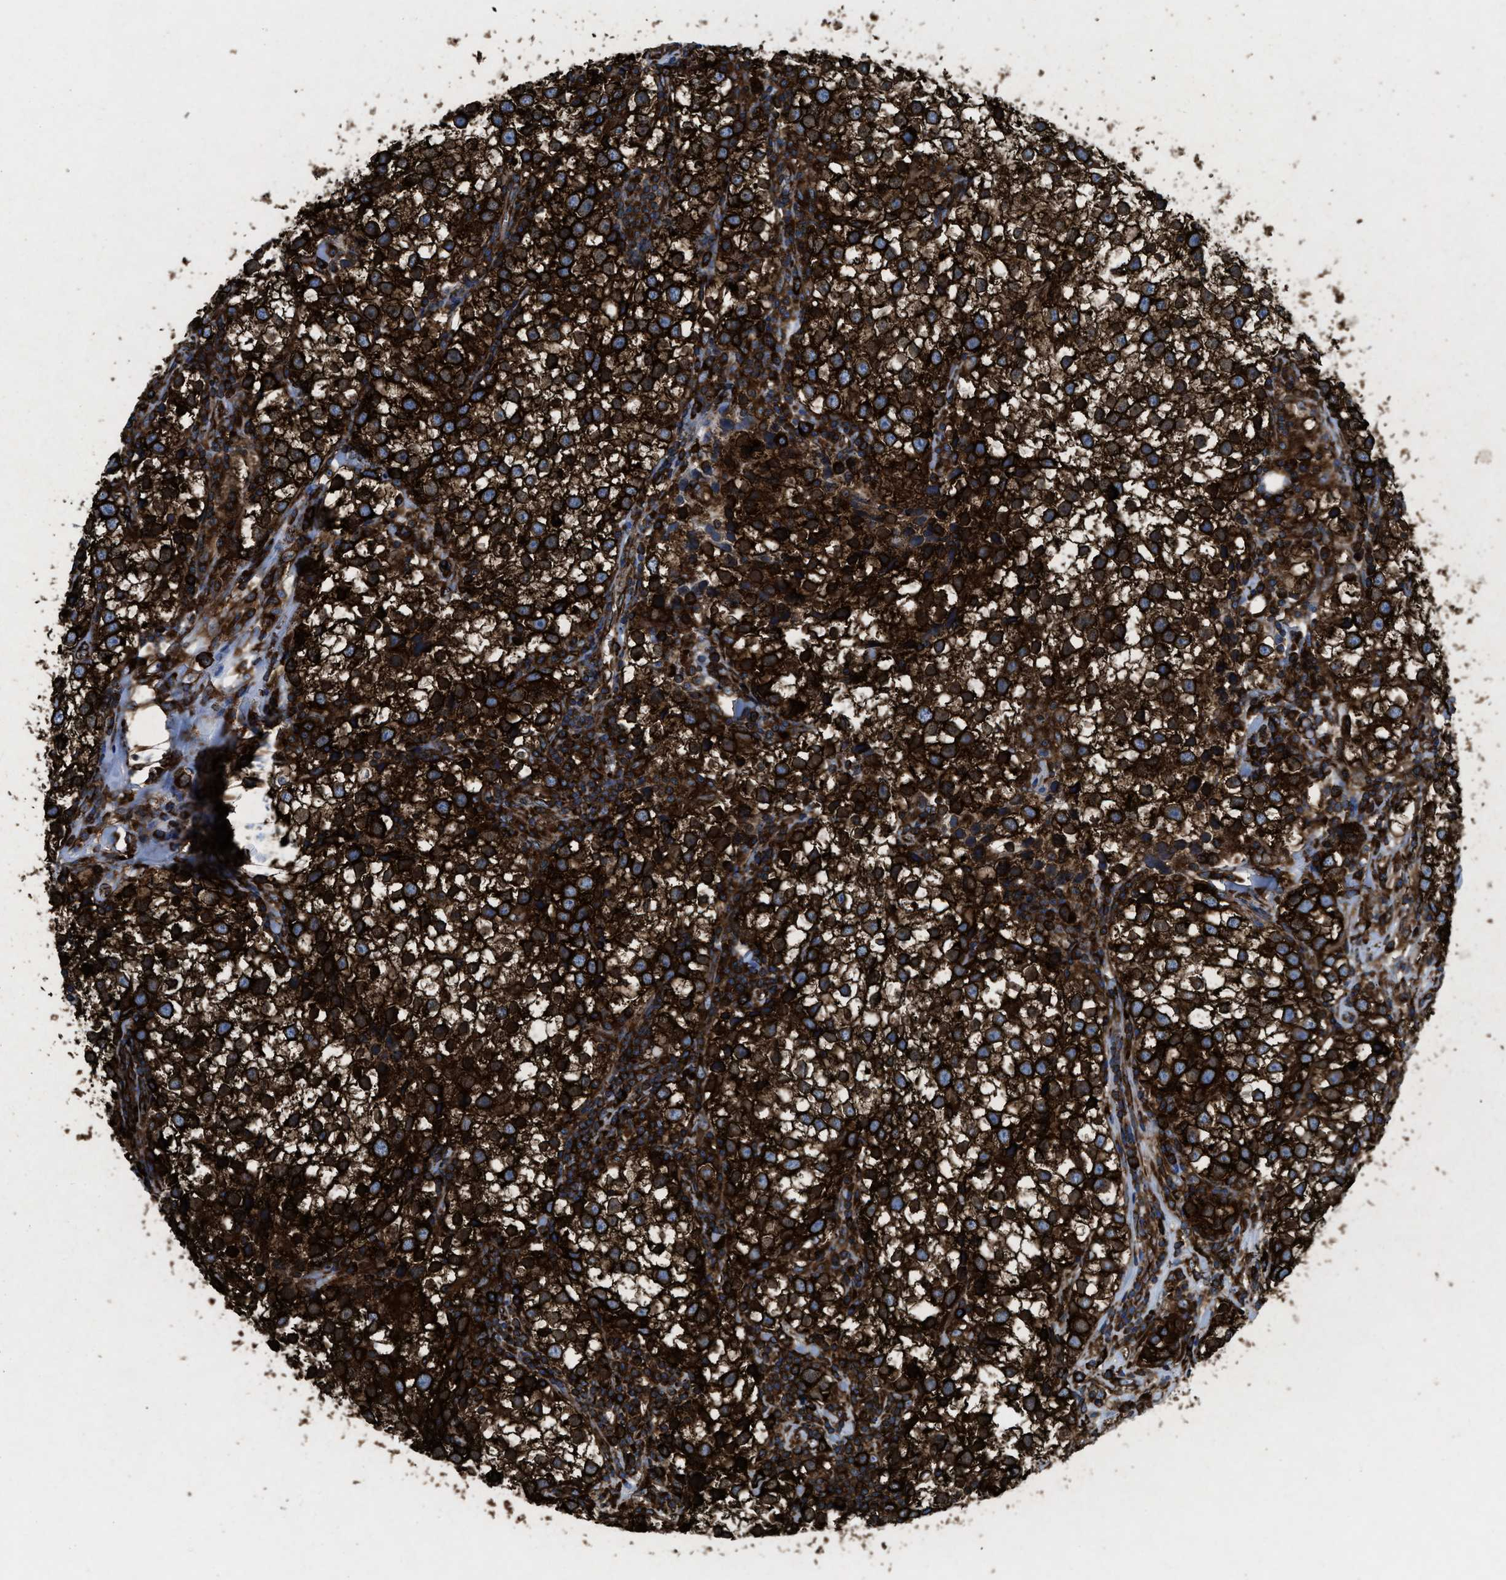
{"staining": {"intensity": "strong", "quantity": ">75%", "location": "cytoplasmic/membranous"}, "tissue": "testis cancer", "cell_type": "Tumor cells", "image_type": "cancer", "snomed": [{"axis": "morphology", "description": "Seminoma, NOS"}, {"axis": "morphology", "description": "Carcinoma, Embryonal, NOS"}, {"axis": "topography", "description": "Testis"}], "caption": "A high amount of strong cytoplasmic/membranous staining is present in approximately >75% of tumor cells in testis cancer (seminoma) tissue.", "gene": "CAPRIN1", "patient": {"sex": "male", "age": 36}}